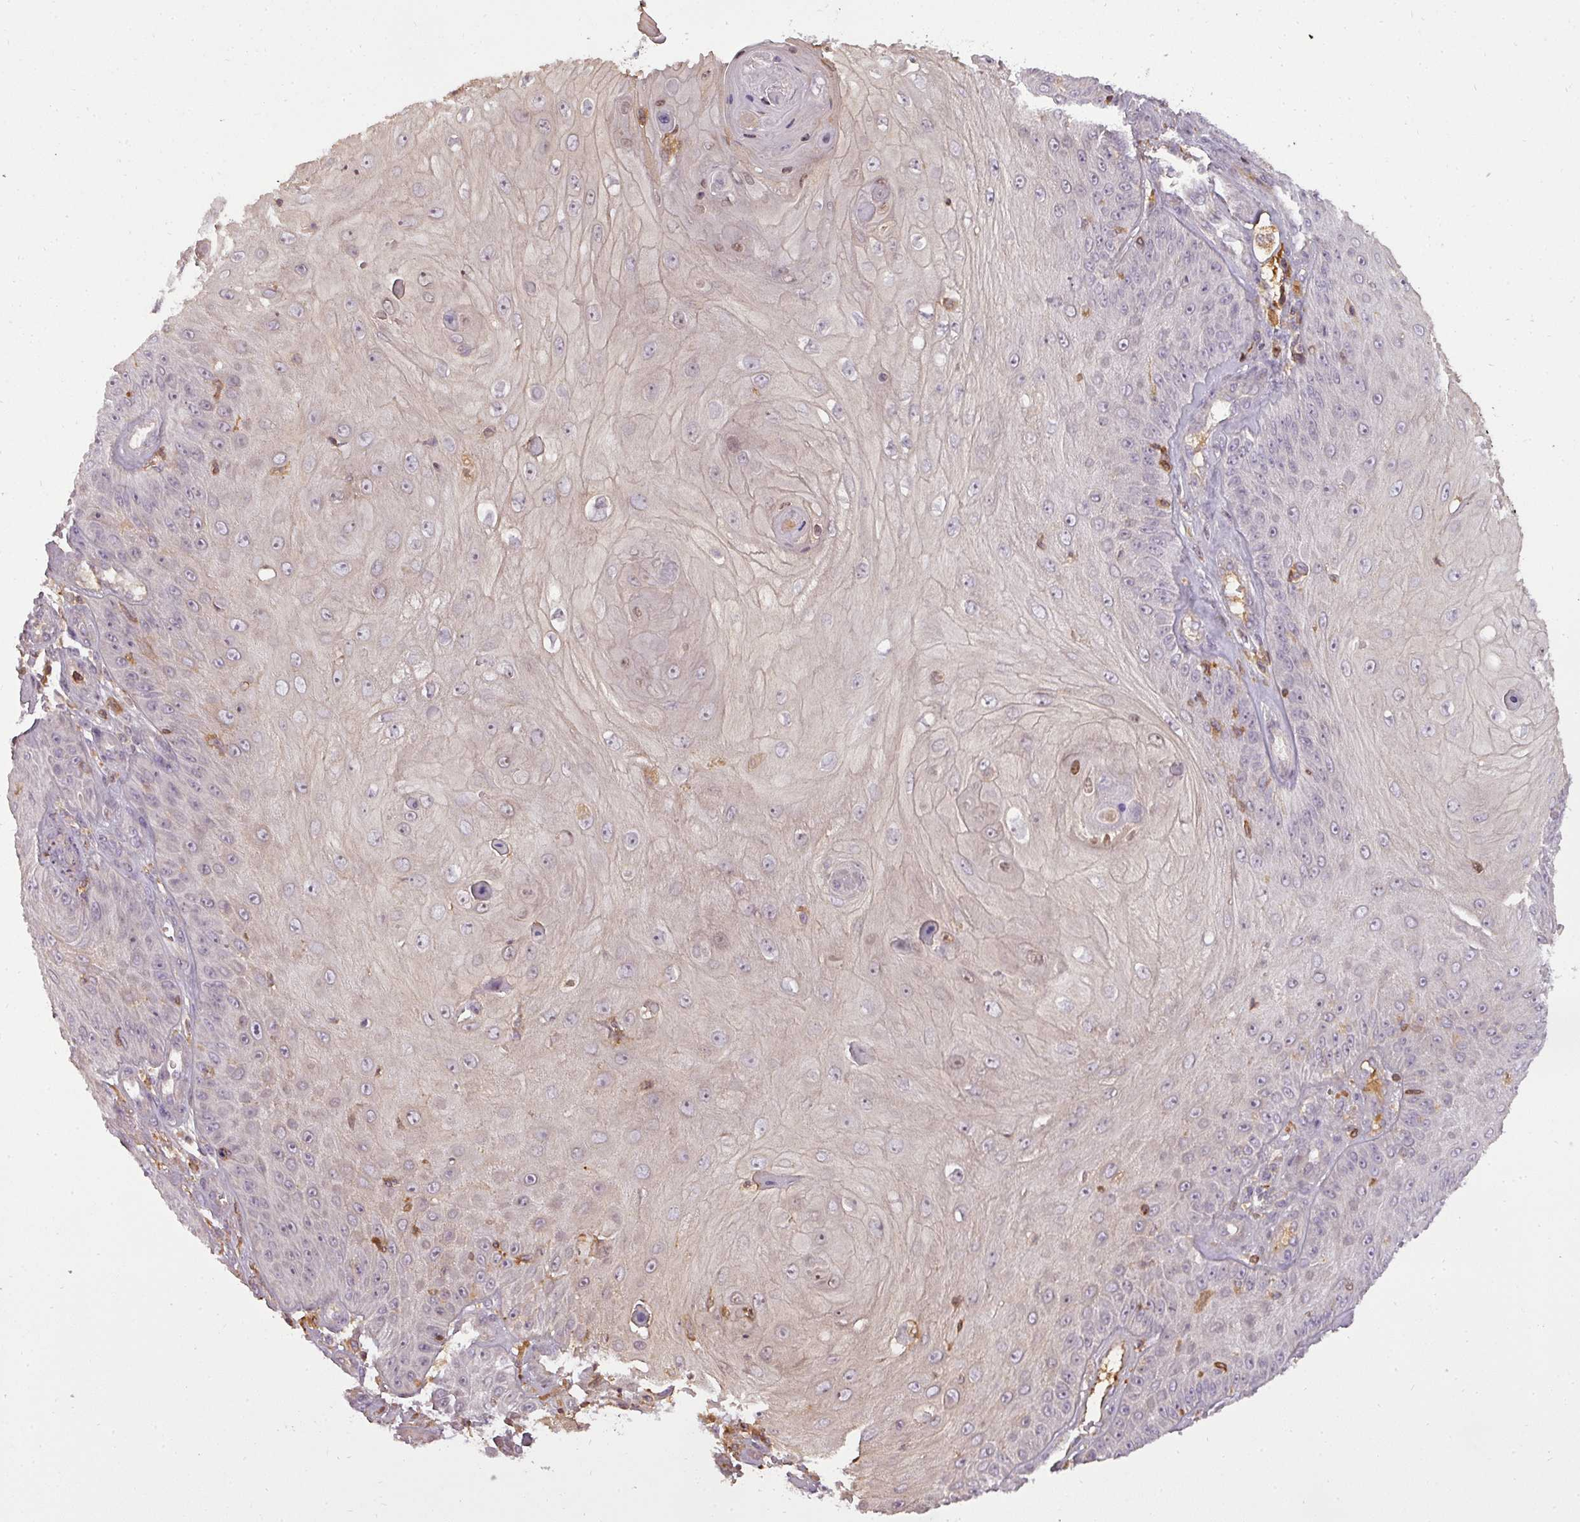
{"staining": {"intensity": "negative", "quantity": "none", "location": "none"}, "tissue": "skin cancer", "cell_type": "Tumor cells", "image_type": "cancer", "snomed": [{"axis": "morphology", "description": "Squamous cell carcinoma, NOS"}, {"axis": "topography", "description": "Skin"}], "caption": "Tumor cells are negative for brown protein staining in skin cancer (squamous cell carcinoma).", "gene": "STK4", "patient": {"sex": "male", "age": 70}}